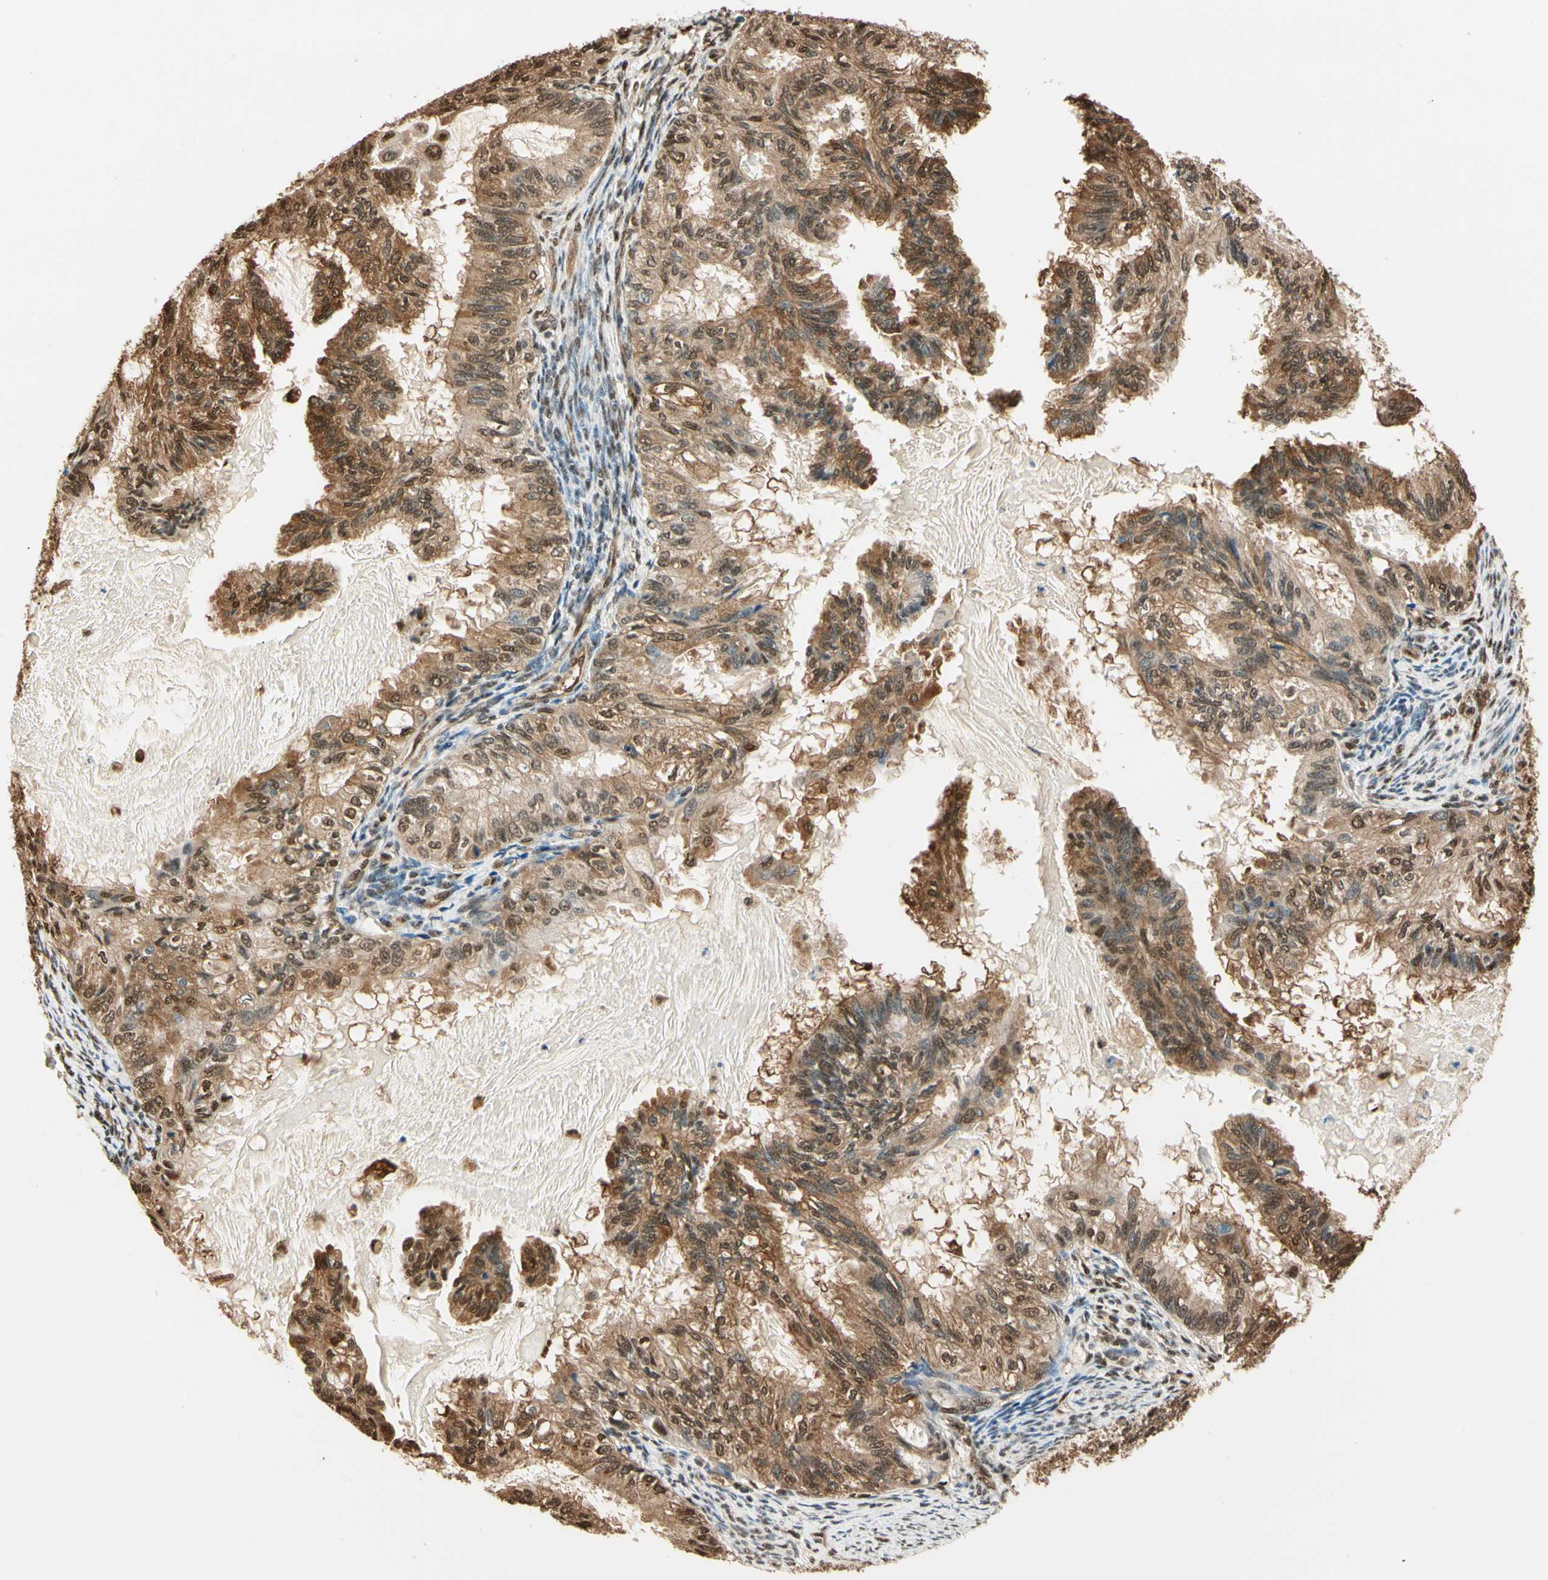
{"staining": {"intensity": "moderate", "quantity": ">75%", "location": "cytoplasmic/membranous,nuclear"}, "tissue": "cervical cancer", "cell_type": "Tumor cells", "image_type": "cancer", "snomed": [{"axis": "morphology", "description": "Normal tissue, NOS"}, {"axis": "morphology", "description": "Adenocarcinoma, NOS"}, {"axis": "topography", "description": "Cervix"}, {"axis": "topography", "description": "Endometrium"}], "caption": "This photomicrograph shows cervical cancer (adenocarcinoma) stained with immunohistochemistry to label a protein in brown. The cytoplasmic/membranous and nuclear of tumor cells show moderate positivity for the protein. Nuclei are counter-stained blue.", "gene": "PNCK", "patient": {"sex": "female", "age": 86}}